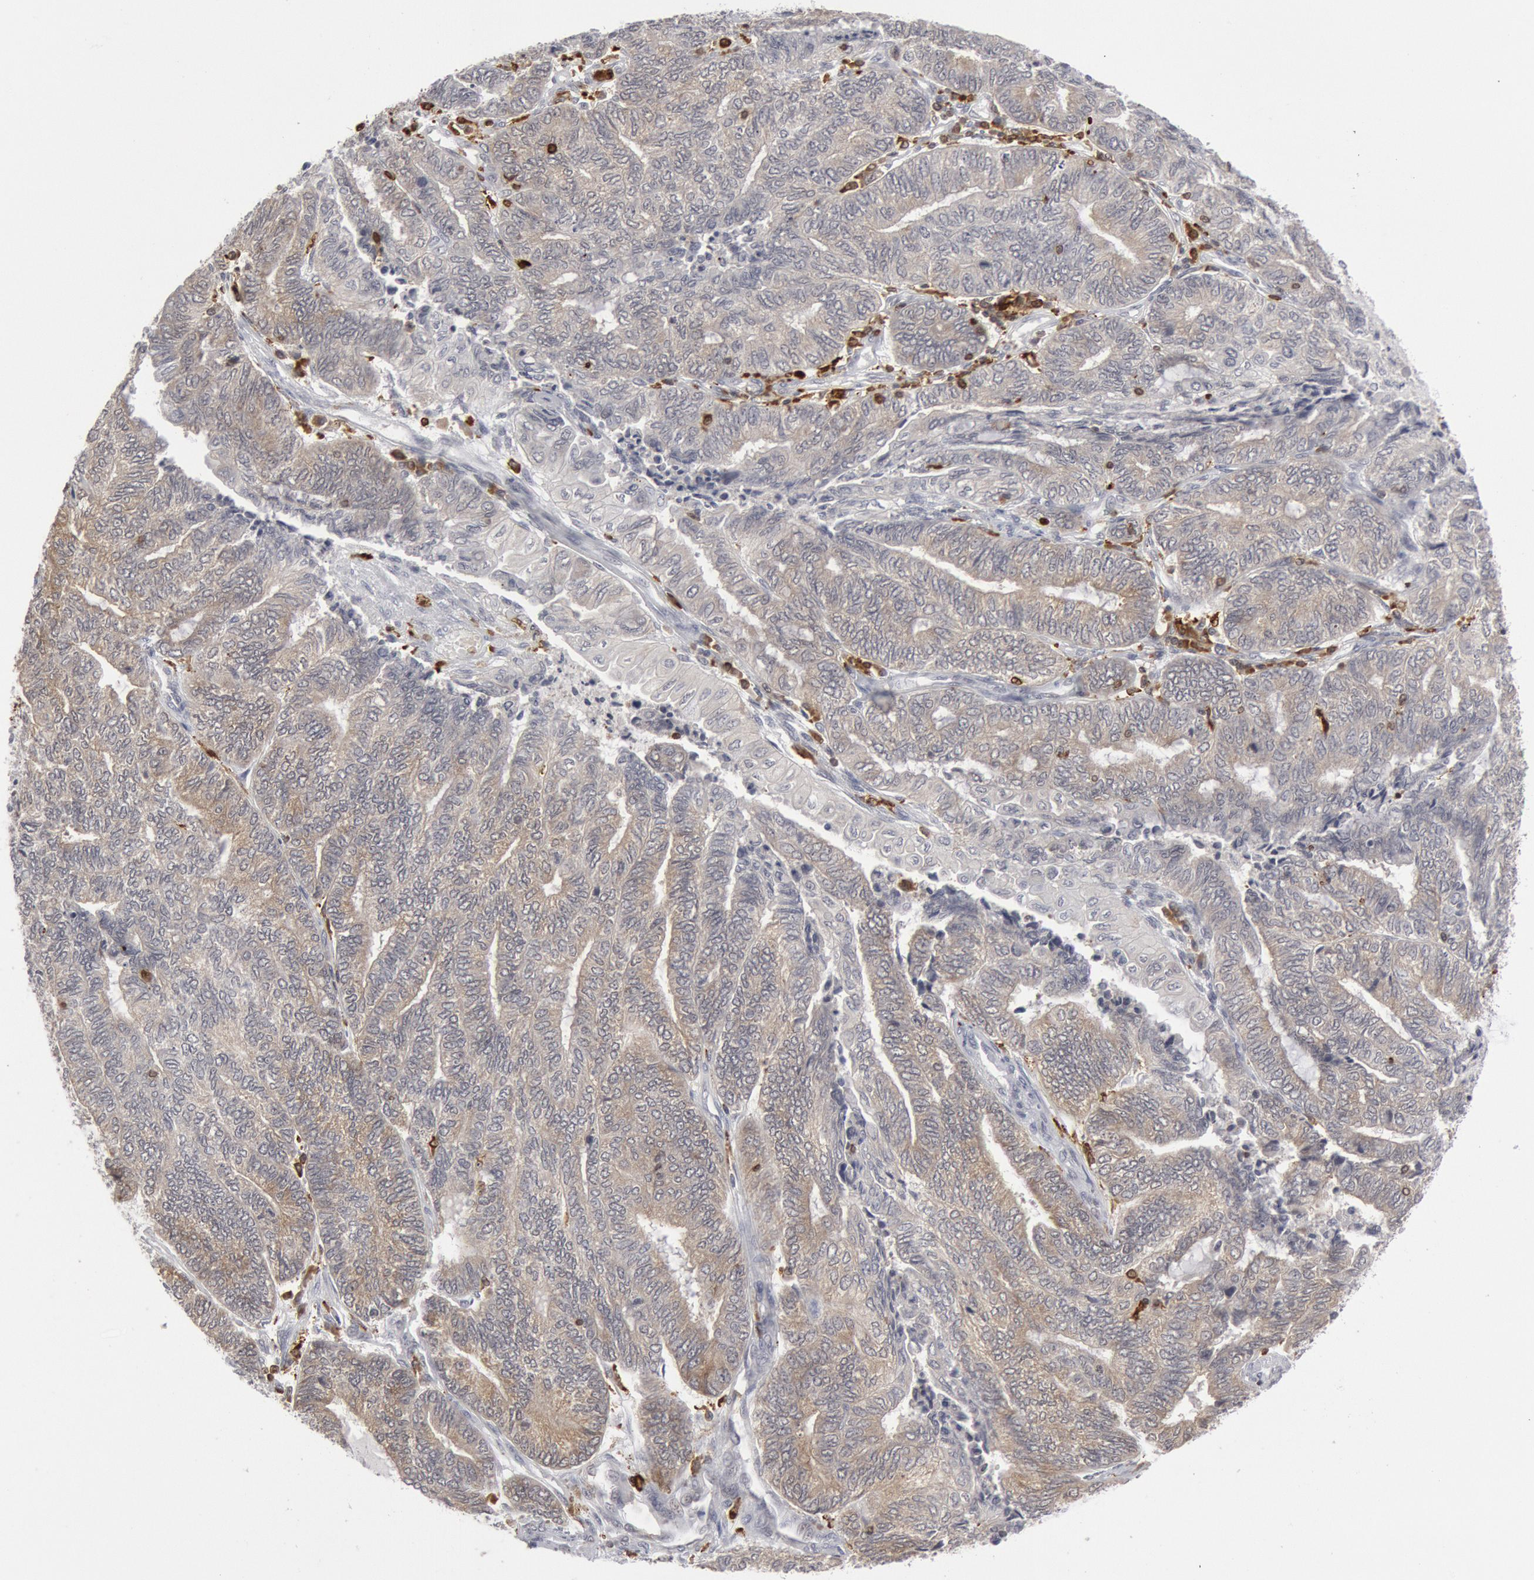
{"staining": {"intensity": "weak", "quantity": "25%-75%", "location": "cytoplasmic/membranous"}, "tissue": "endometrial cancer", "cell_type": "Tumor cells", "image_type": "cancer", "snomed": [{"axis": "morphology", "description": "Adenocarcinoma, NOS"}, {"axis": "topography", "description": "Uterus"}, {"axis": "topography", "description": "Endometrium"}], "caption": "A brown stain labels weak cytoplasmic/membranous staining of a protein in human endometrial cancer tumor cells.", "gene": "PTPN6", "patient": {"sex": "female", "age": 70}}